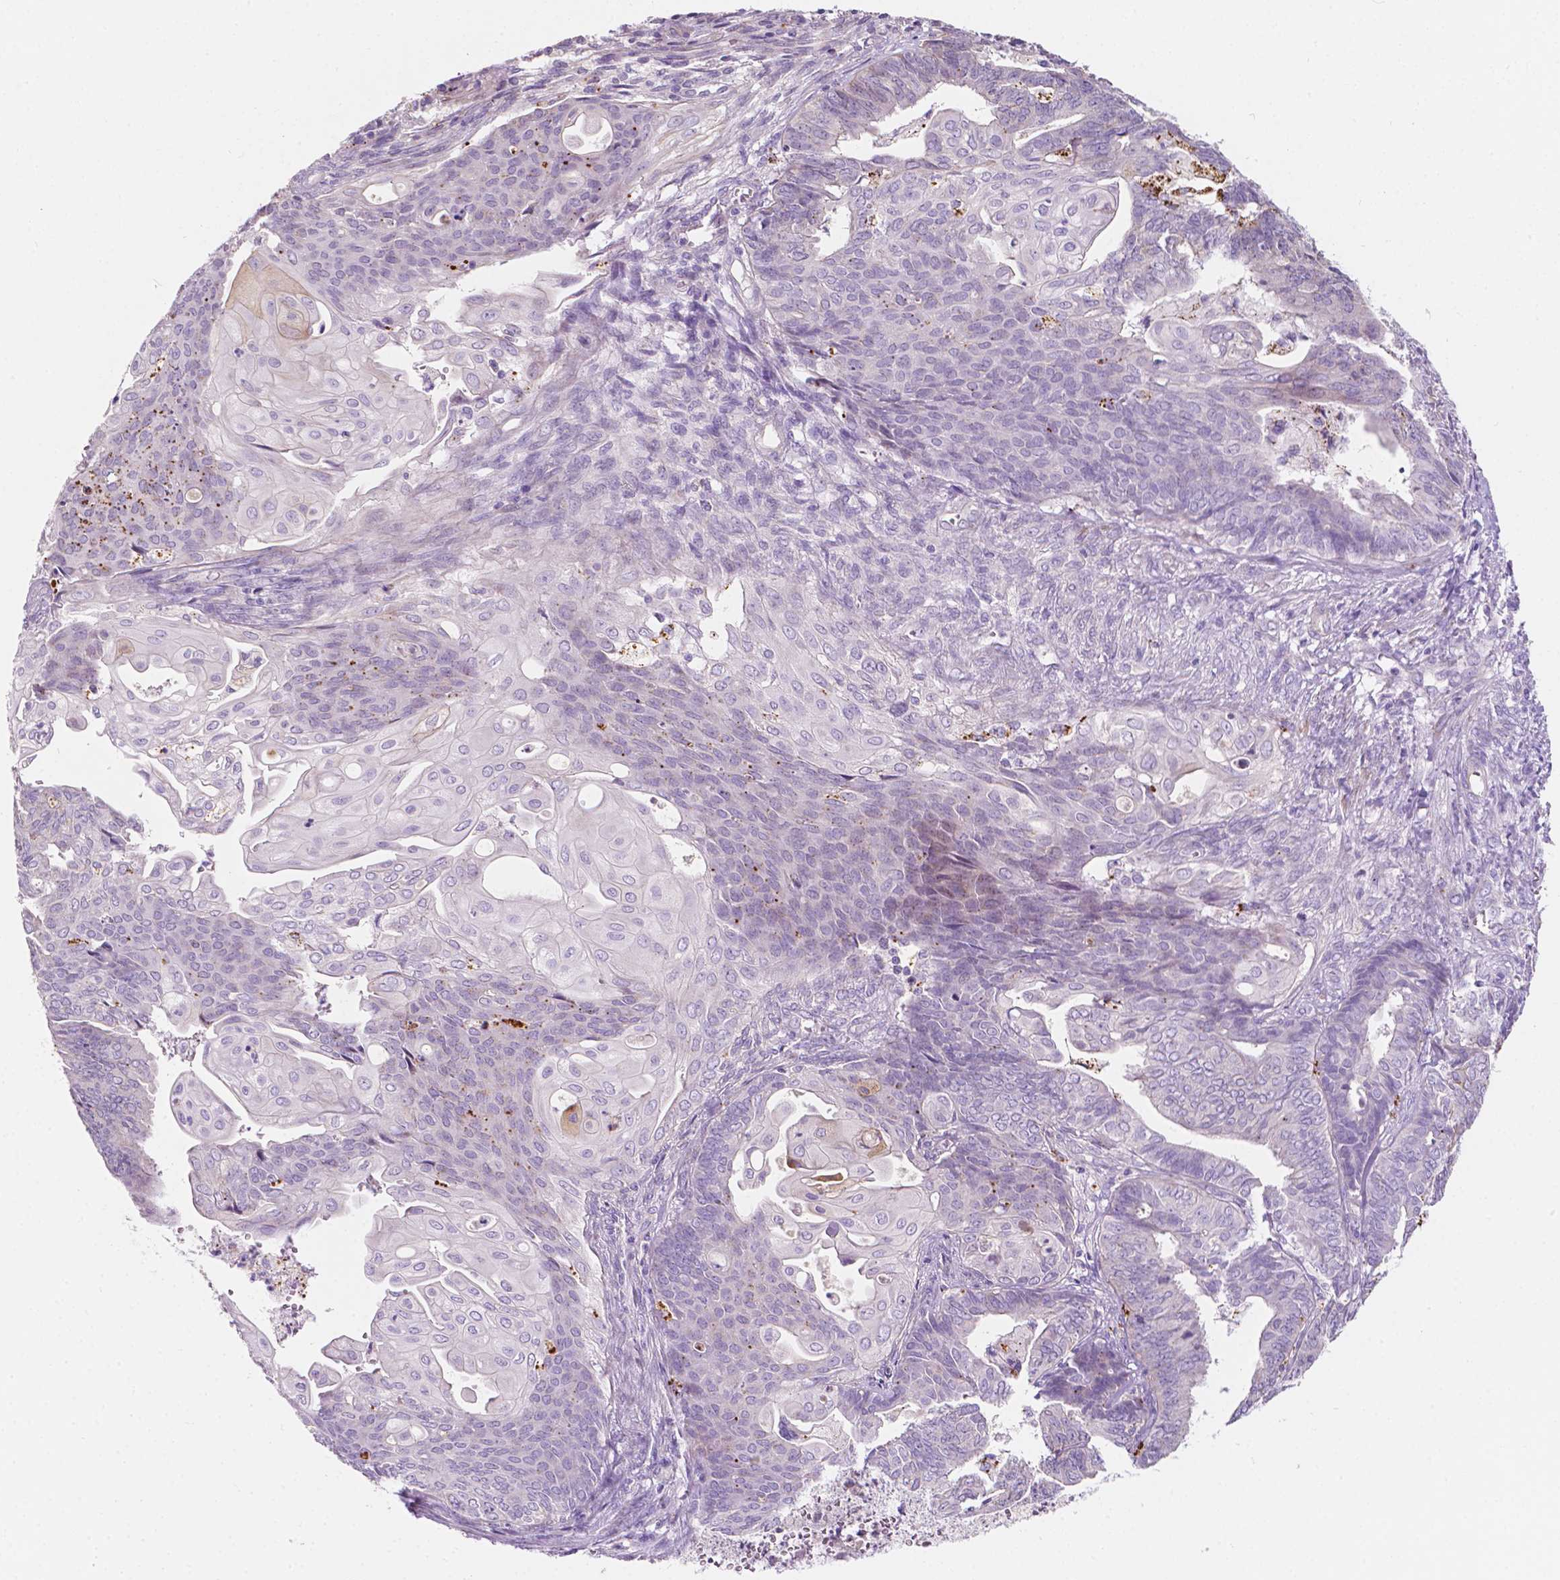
{"staining": {"intensity": "negative", "quantity": "none", "location": "none"}, "tissue": "endometrial cancer", "cell_type": "Tumor cells", "image_type": "cancer", "snomed": [{"axis": "morphology", "description": "Adenocarcinoma, NOS"}, {"axis": "topography", "description": "Endometrium"}], "caption": "The photomicrograph exhibits no staining of tumor cells in adenocarcinoma (endometrial).", "gene": "NOS1AP", "patient": {"sex": "female", "age": 73}}